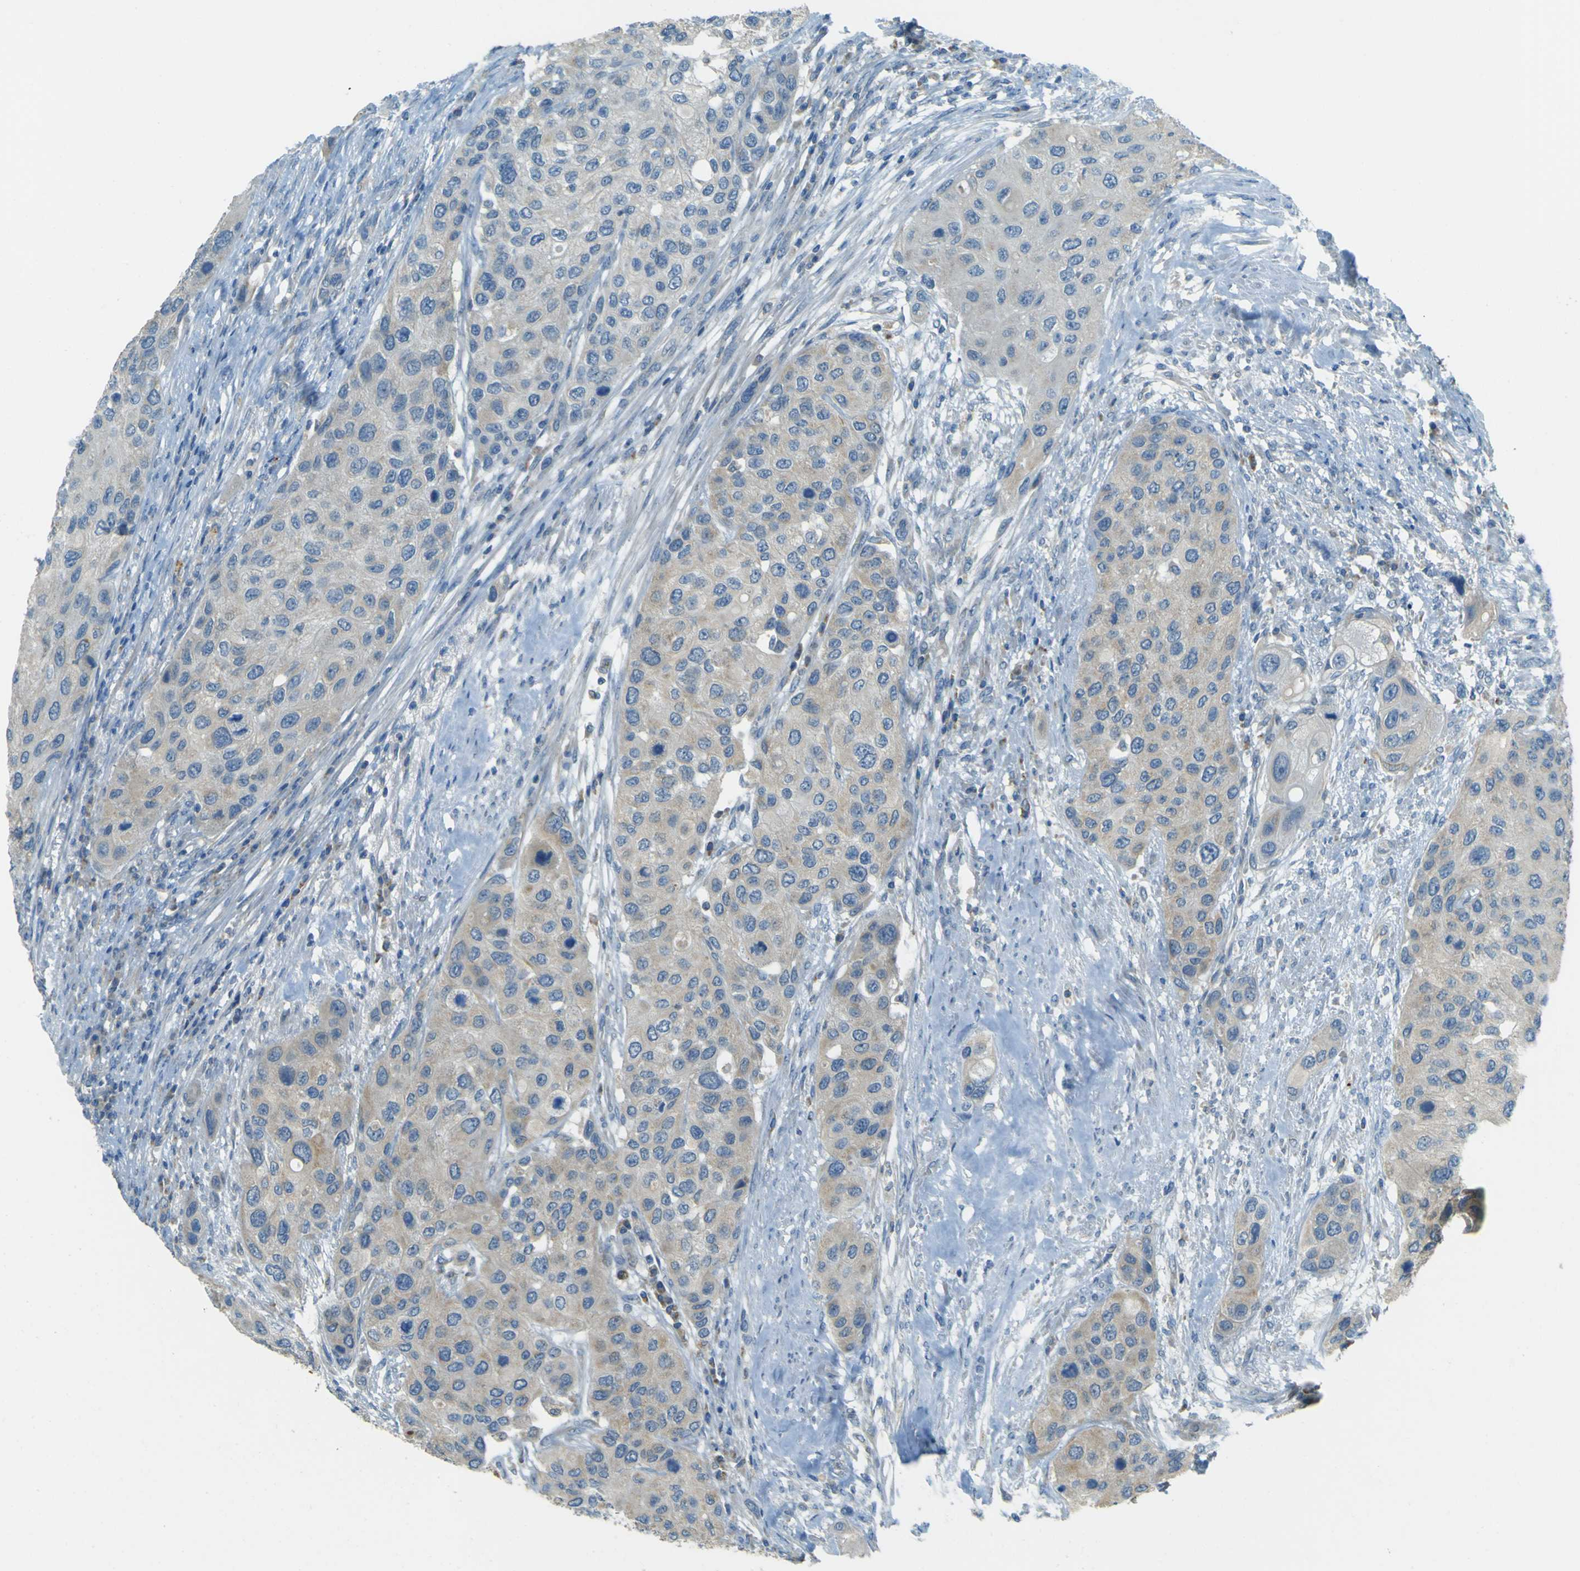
{"staining": {"intensity": "weak", "quantity": "25%-75%", "location": "cytoplasmic/membranous"}, "tissue": "urothelial cancer", "cell_type": "Tumor cells", "image_type": "cancer", "snomed": [{"axis": "morphology", "description": "Urothelial carcinoma, High grade"}, {"axis": "topography", "description": "Urinary bladder"}], "caption": "Urothelial cancer was stained to show a protein in brown. There is low levels of weak cytoplasmic/membranous positivity in about 25%-75% of tumor cells.", "gene": "FKTN", "patient": {"sex": "female", "age": 56}}